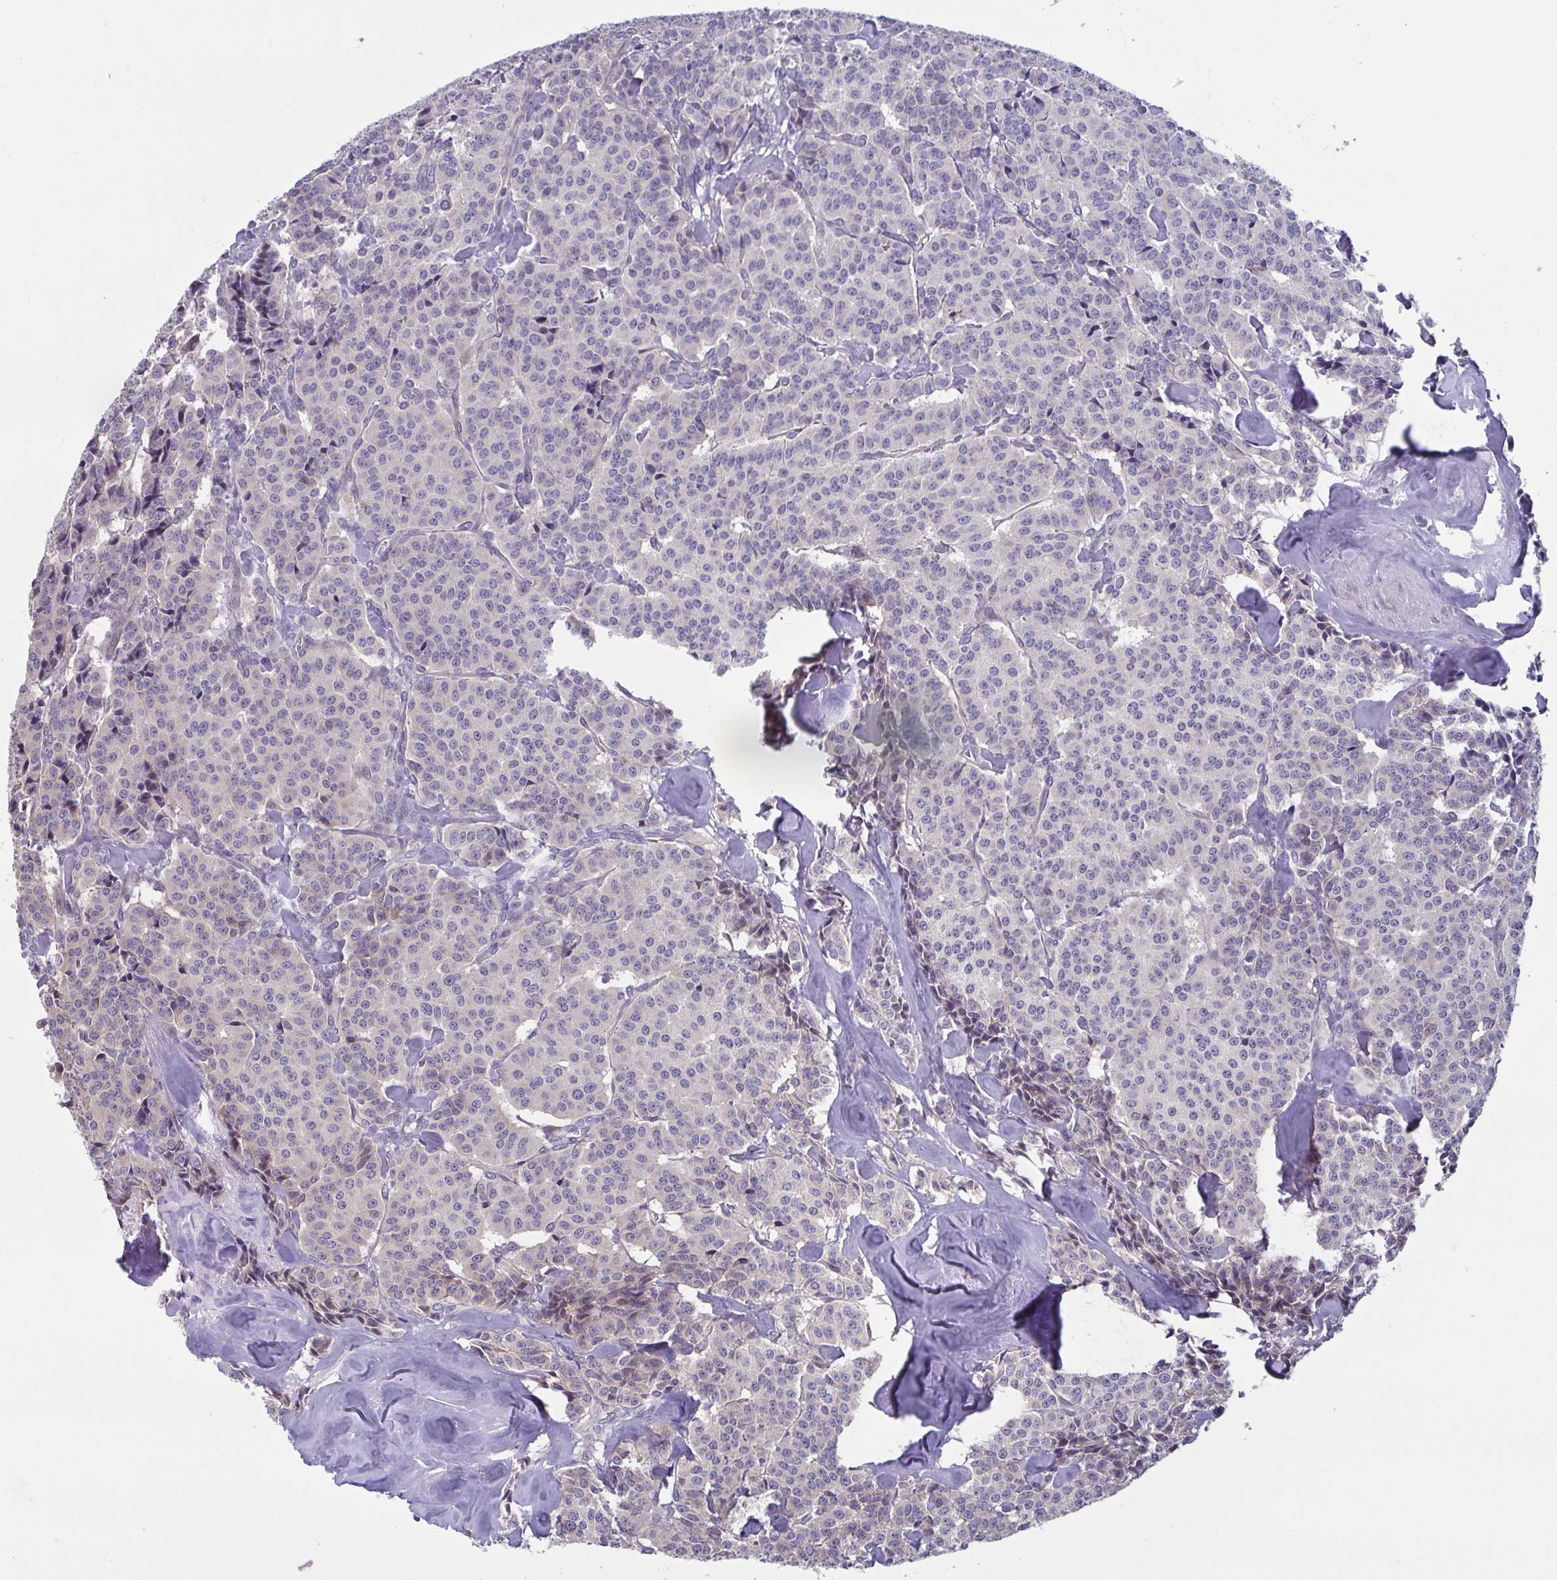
{"staining": {"intensity": "negative", "quantity": "none", "location": "none"}, "tissue": "carcinoid", "cell_type": "Tumor cells", "image_type": "cancer", "snomed": [{"axis": "morphology", "description": "Normal tissue, NOS"}, {"axis": "morphology", "description": "Carcinoid, malignant, NOS"}, {"axis": "topography", "description": "Lung"}], "caption": "Immunohistochemistry of human carcinoid demonstrates no staining in tumor cells.", "gene": "OSBPL7", "patient": {"sex": "female", "age": 46}}